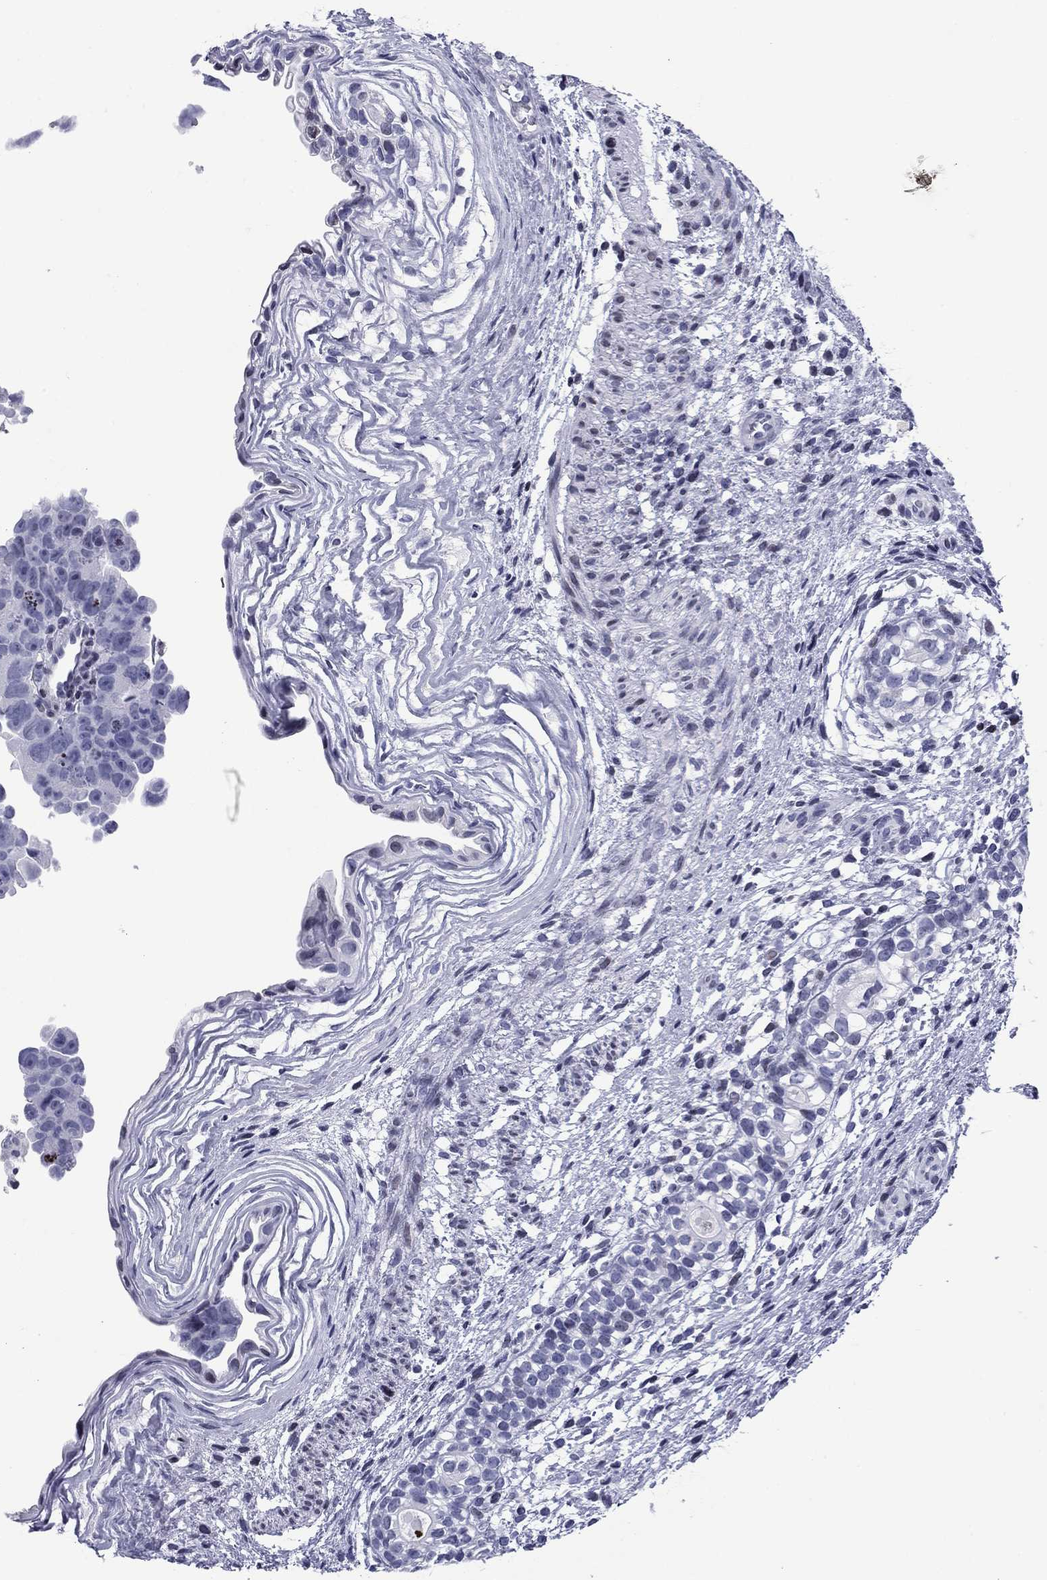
{"staining": {"intensity": "negative", "quantity": "none", "location": "none"}, "tissue": "testis cancer", "cell_type": "Tumor cells", "image_type": "cancer", "snomed": [{"axis": "morphology", "description": "Normal tissue, NOS"}, {"axis": "morphology", "description": "Carcinoma, Embryonal, NOS"}, {"axis": "topography", "description": "Testis"}, {"axis": "topography", "description": "Epididymis"}], "caption": "The image demonstrates no staining of tumor cells in testis cancer. (Brightfield microscopy of DAB IHC at high magnification).", "gene": "CCDC144A", "patient": {"sex": "male", "age": 24}}